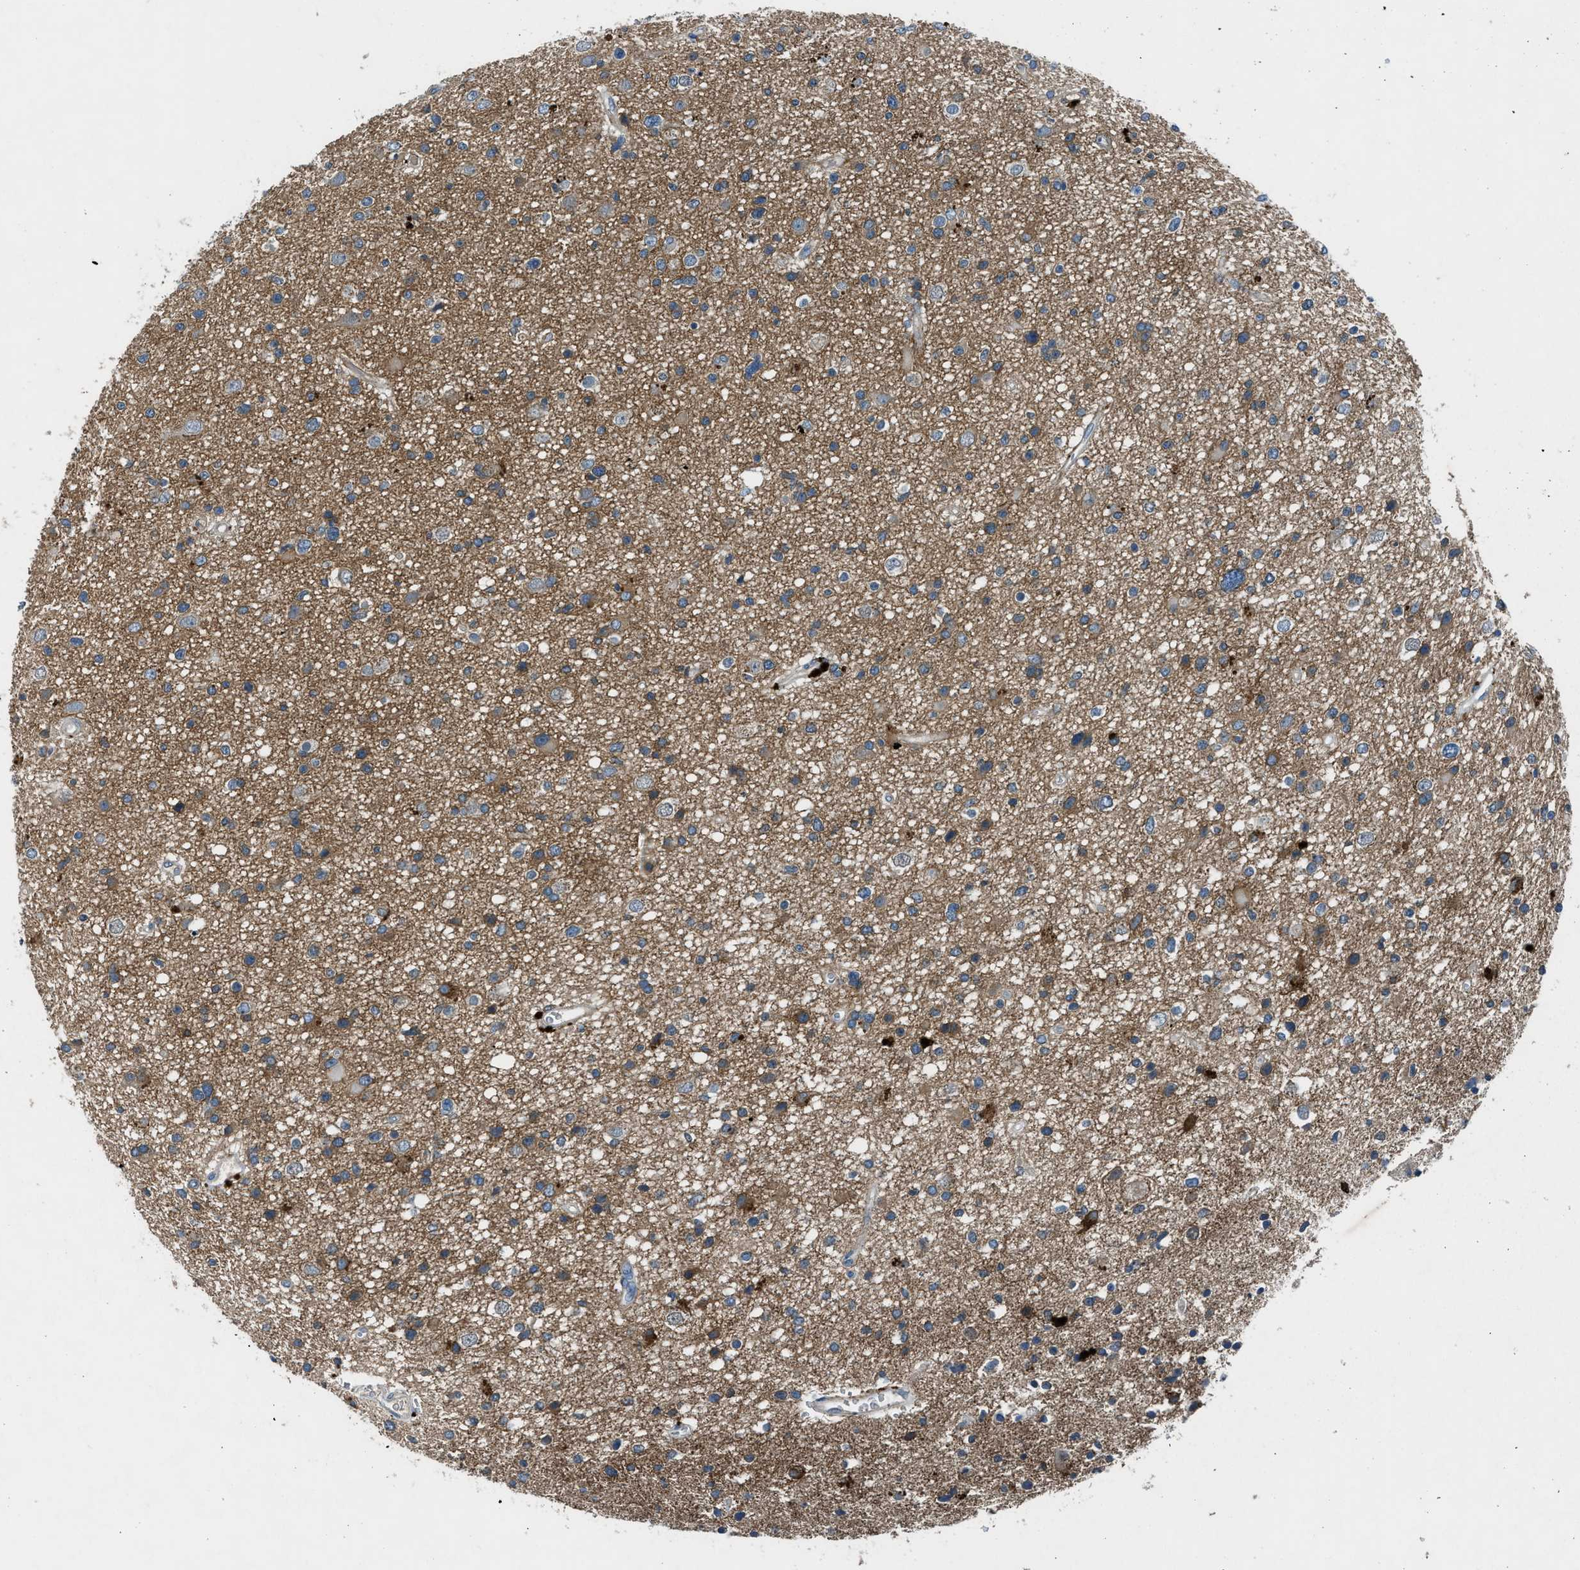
{"staining": {"intensity": "moderate", "quantity": "25%-75%", "location": "cytoplasmic/membranous"}, "tissue": "glioma", "cell_type": "Tumor cells", "image_type": "cancer", "snomed": [{"axis": "morphology", "description": "Glioma, malignant, High grade"}, {"axis": "topography", "description": "Brain"}], "caption": "This micrograph demonstrates malignant high-grade glioma stained with immunohistochemistry to label a protein in brown. The cytoplasmic/membranous of tumor cells show moderate positivity for the protein. Nuclei are counter-stained blue.", "gene": "BMP1", "patient": {"sex": "male", "age": 33}}